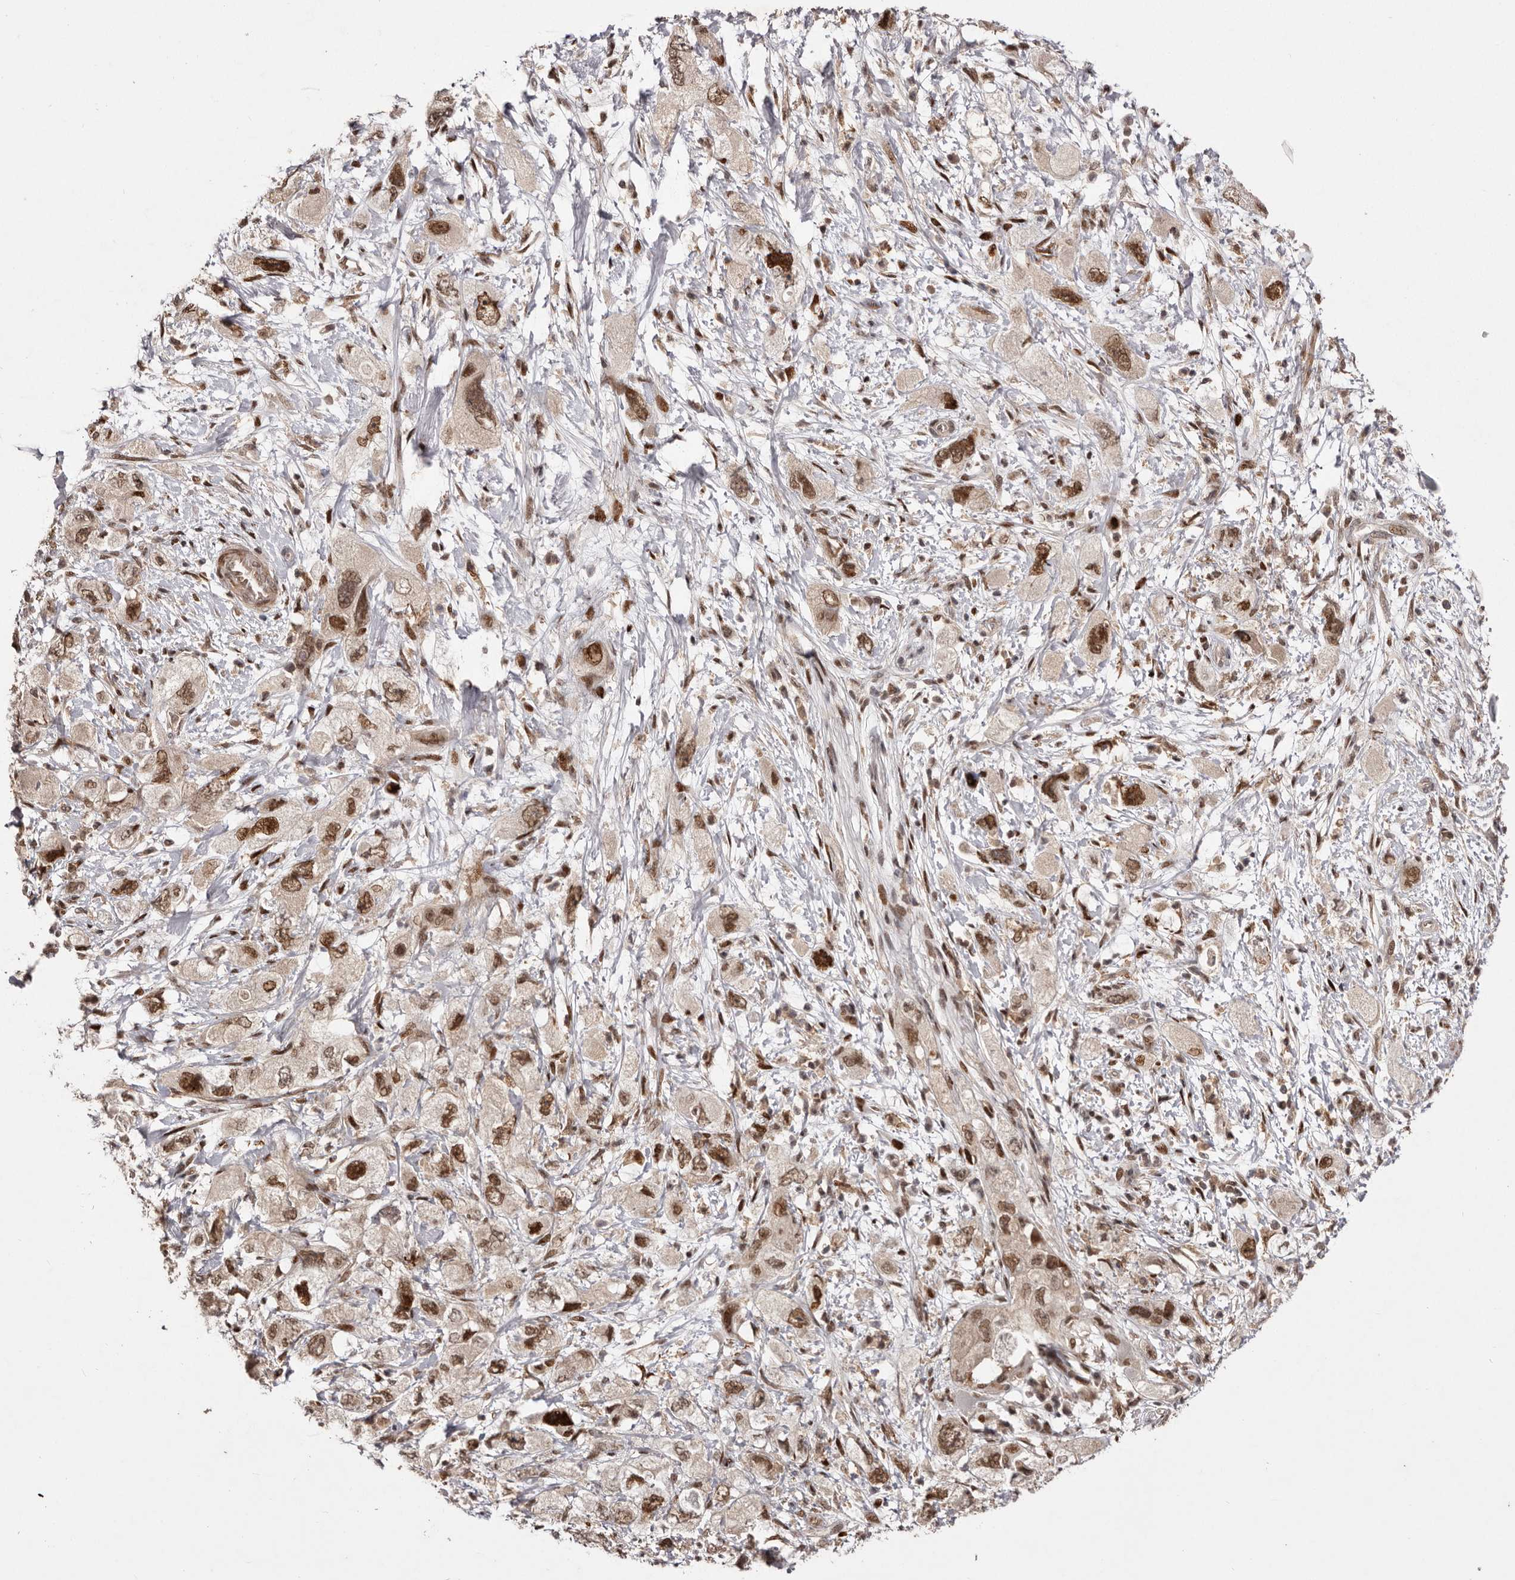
{"staining": {"intensity": "moderate", "quantity": ">75%", "location": "nuclear"}, "tissue": "pancreatic cancer", "cell_type": "Tumor cells", "image_type": "cancer", "snomed": [{"axis": "morphology", "description": "Adenocarcinoma, NOS"}, {"axis": "topography", "description": "Pancreas"}], "caption": "Pancreatic cancer tissue reveals moderate nuclear staining in about >75% of tumor cells", "gene": "FBXO5", "patient": {"sex": "female", "age": 73}}